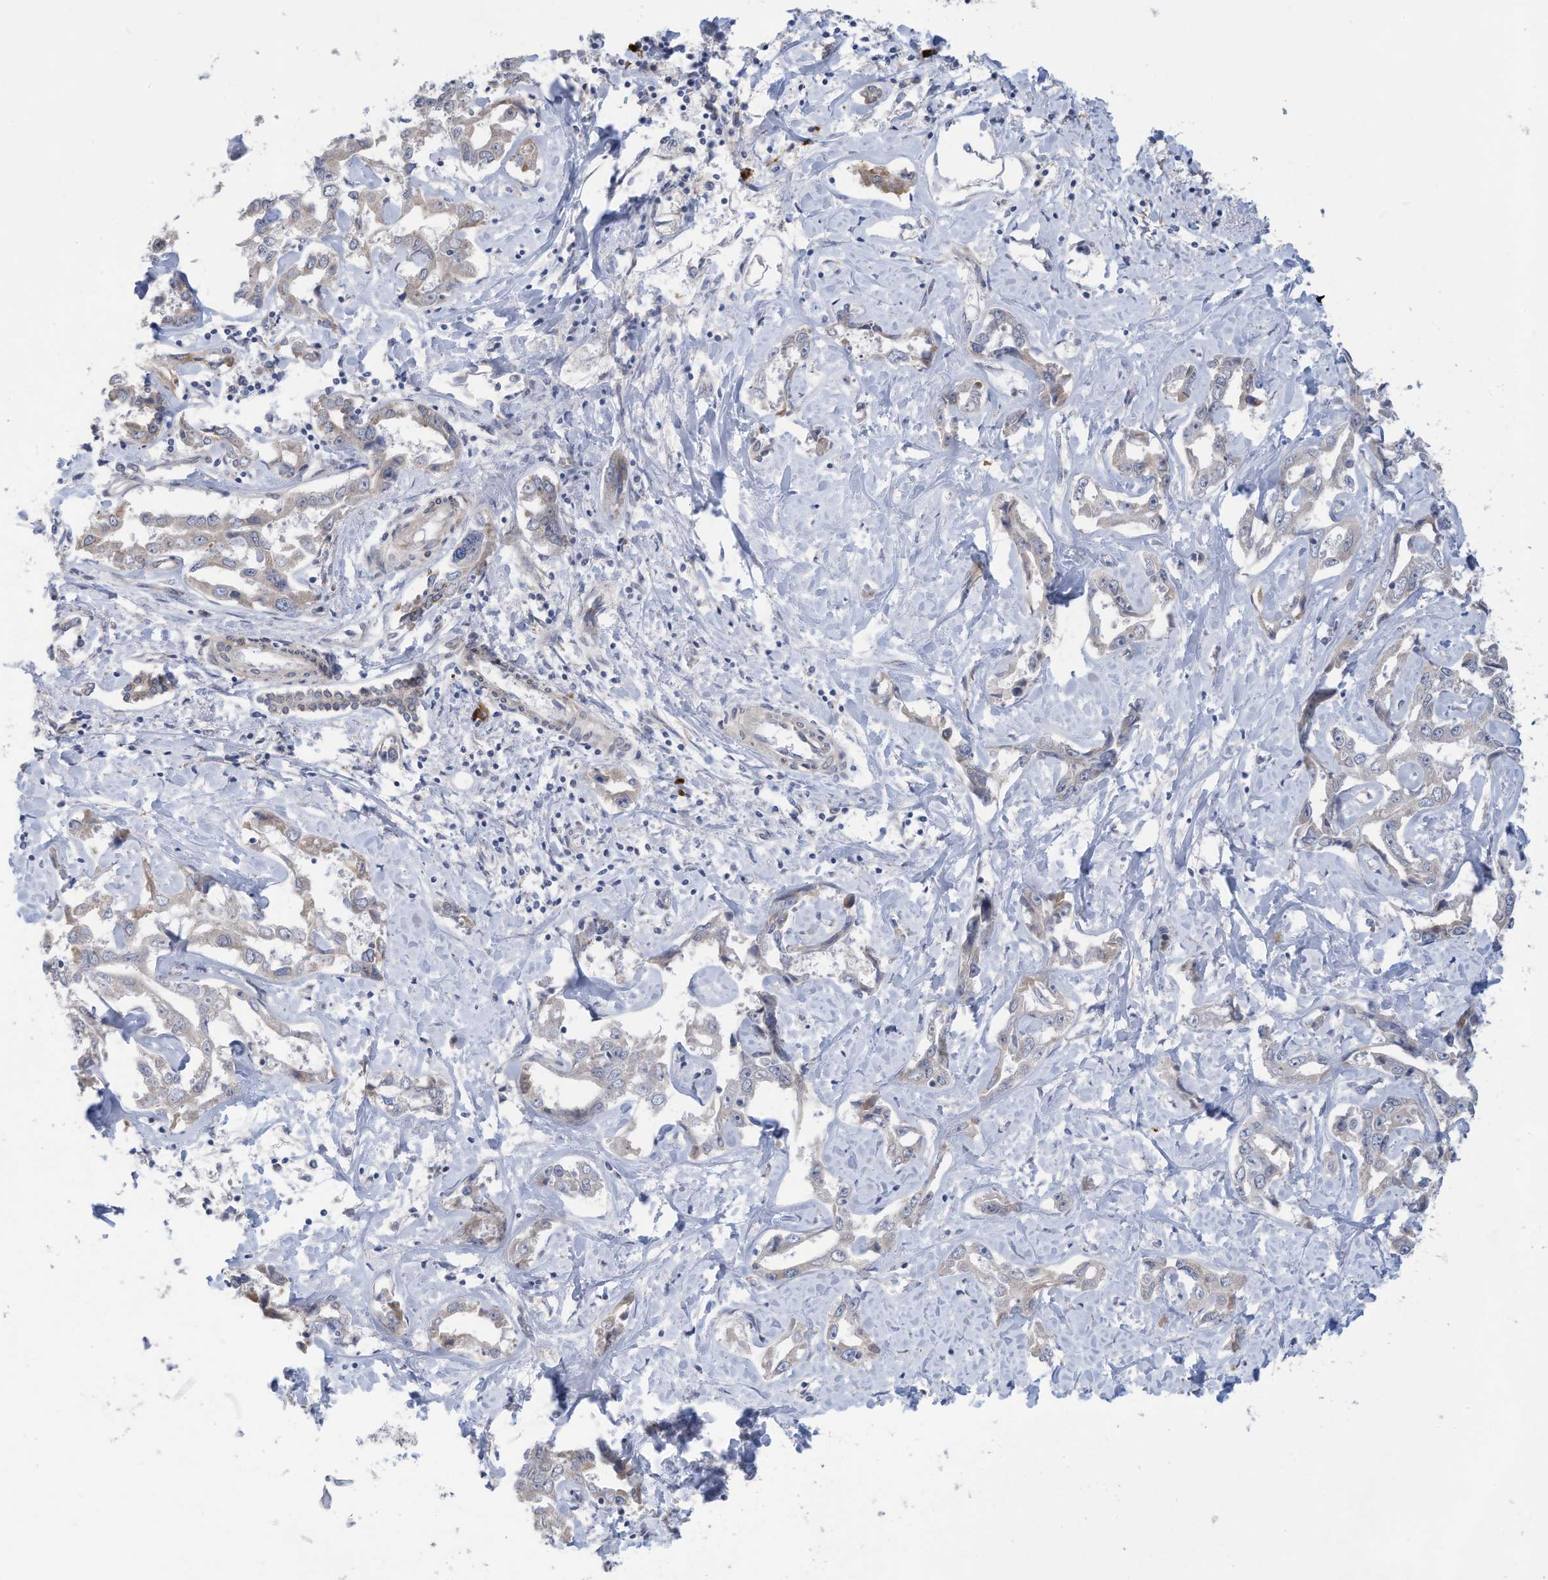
{"staining": {"intensity": "weak", "quantity": "25%-75%", "location": "cytoplasmic/membranous"}, "tissue": "liver cancer", "cell_type": "Tumor cells", "image_type": "cancer", "snomed": [{"axis": "morphology", "description": "Cholangiocarcinoma"}, {"axis": "topography", "description": "Liver"}], "caption": "Immunohistochemical staining of cholangiocarcinoma (liver) displays low levels of weak cytoplasmic/membranous staining in approximately 25%-75% of tumor cells. (DAB IHC, brown staining for protein, blue staining for nuclei).", "gene": "ZNF292", "patient": {"sex": "male", "age": 59}}